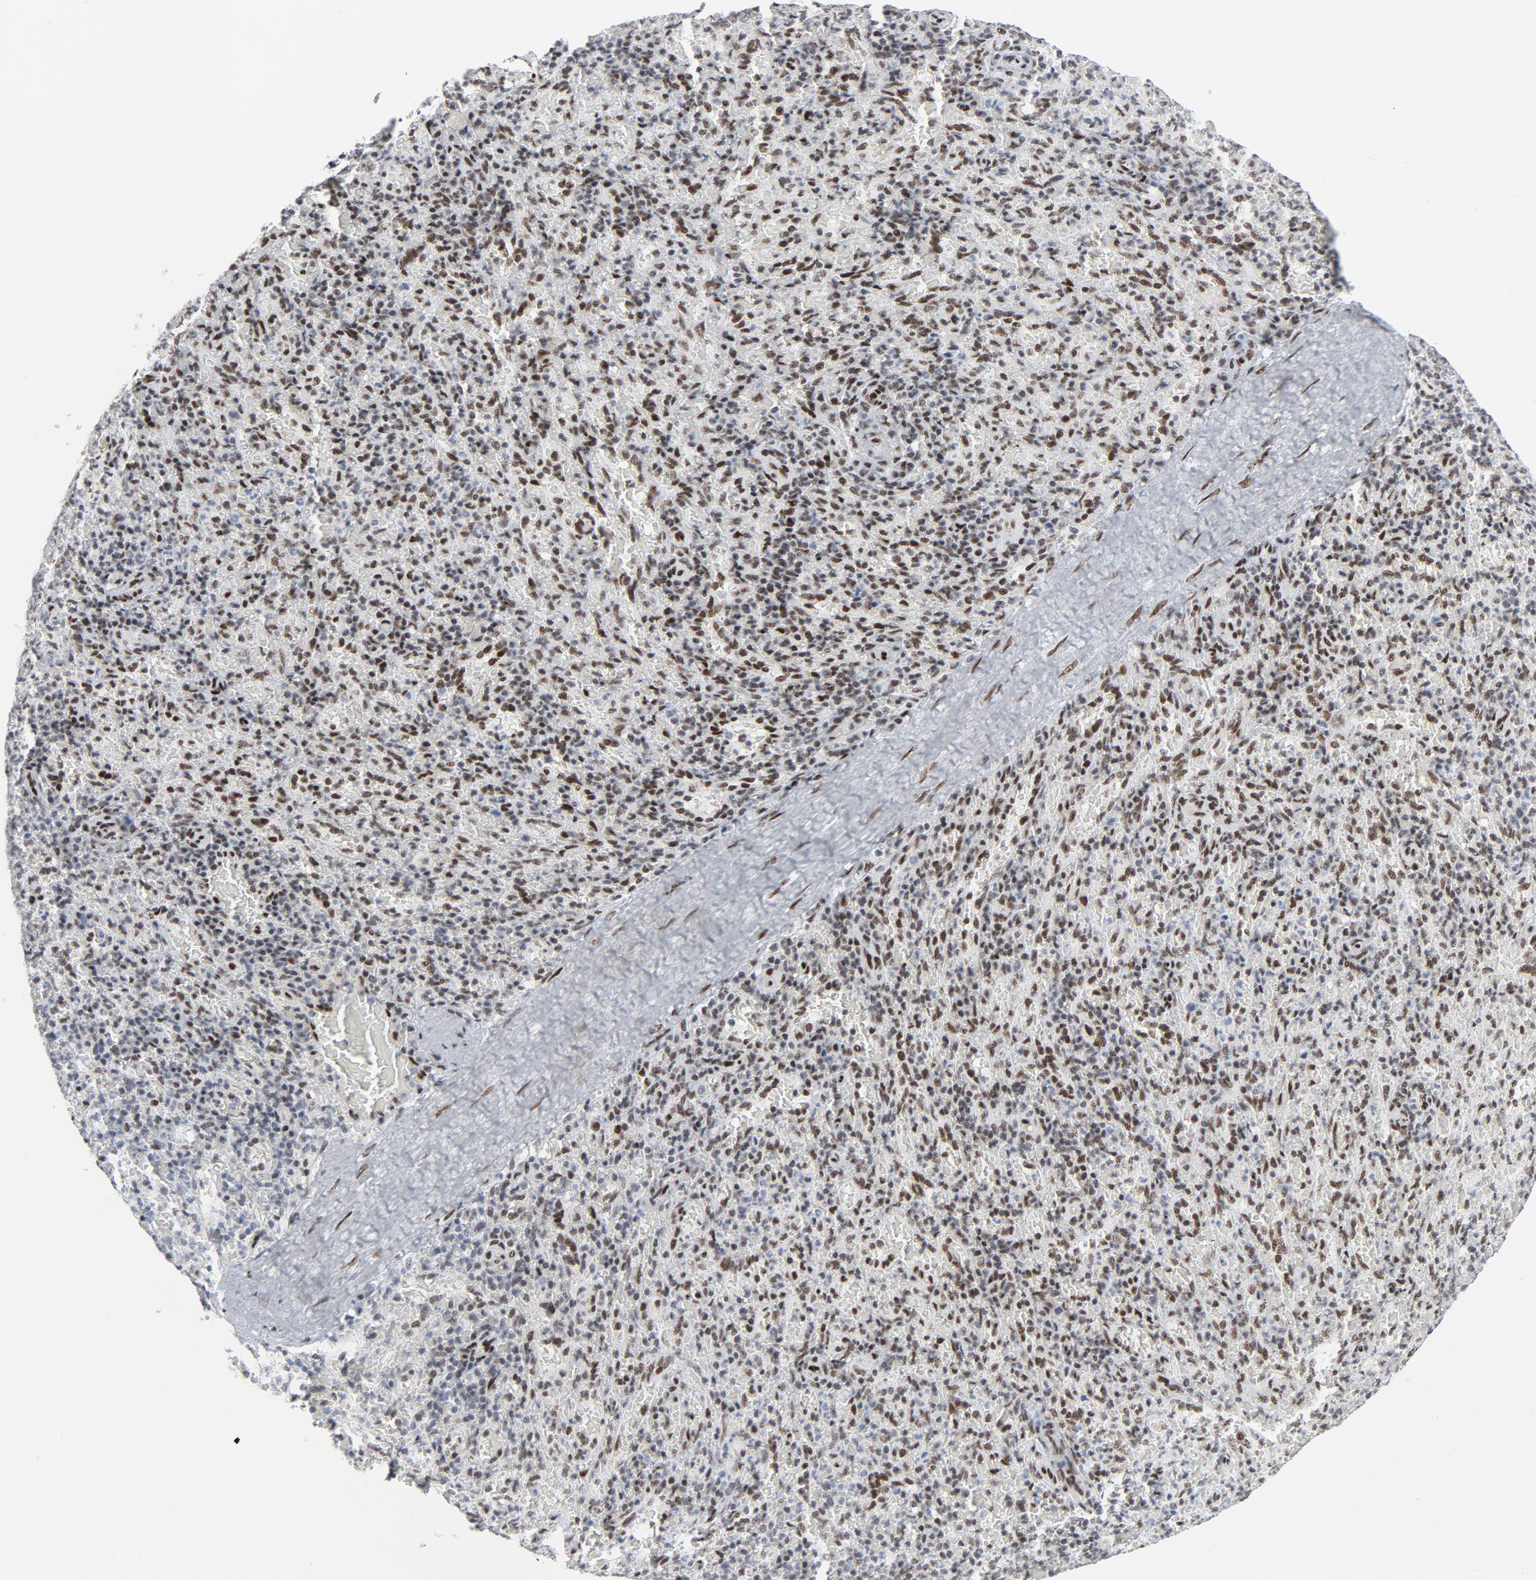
{"staining": {"intensity": "moderate", "quantity": "25%-75%", "location": "nuclear"}, "tissue": "spleen", "cell_type": "Cells in red pulp", "image_type": "normal", "snomed": [{"axis": "morphology", "description": "Normal tissue, NOS"}, {"axis": "topography", "description": "Spleen"}], "caption": "A brown stain highlights moderate nuclear staining of a protein in cells in red pulp of normal human spleen.", "gene": "HSF1", "patient": {"sex": "female", "age": 43}}